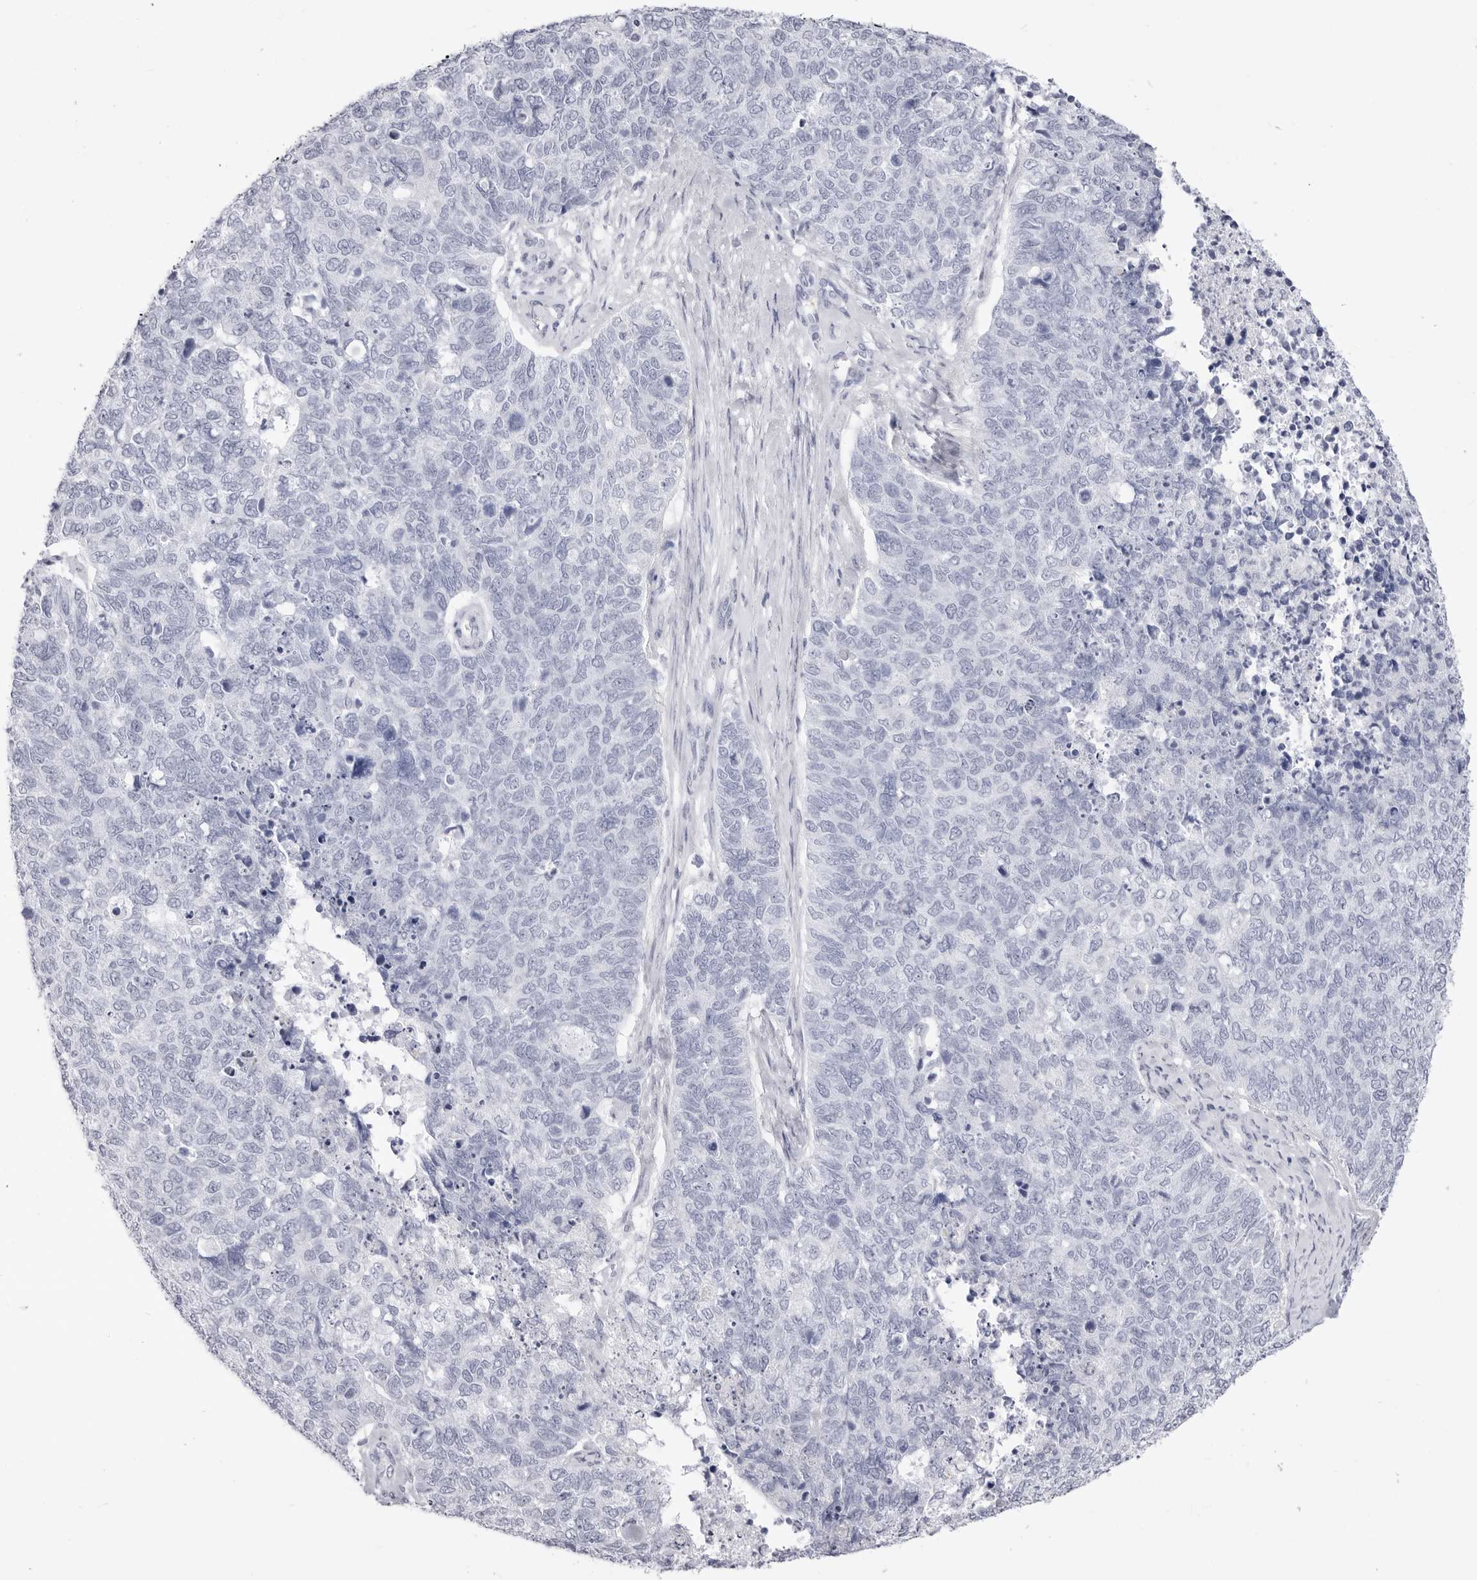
{"staining": {"intensity": "negative", "quantity": "none", "location": "none"}, "tissue": "cervical cancer", "cell_type": "Tumor cells", "image_type": "cancer", "snomed": [{"axis": "morphology", "description": "Squamous cell carcinoma, NOS"}, {"axis": "topography", "description": "Cervix"}], "caption": "IHC histopathology image of cervical squamous cell carcinoma stained for a protein (brown), which demonstrates no expression in tumor cells.", "gene": "TSSK1B", "patient": {"sex": "female", "age": 63}}